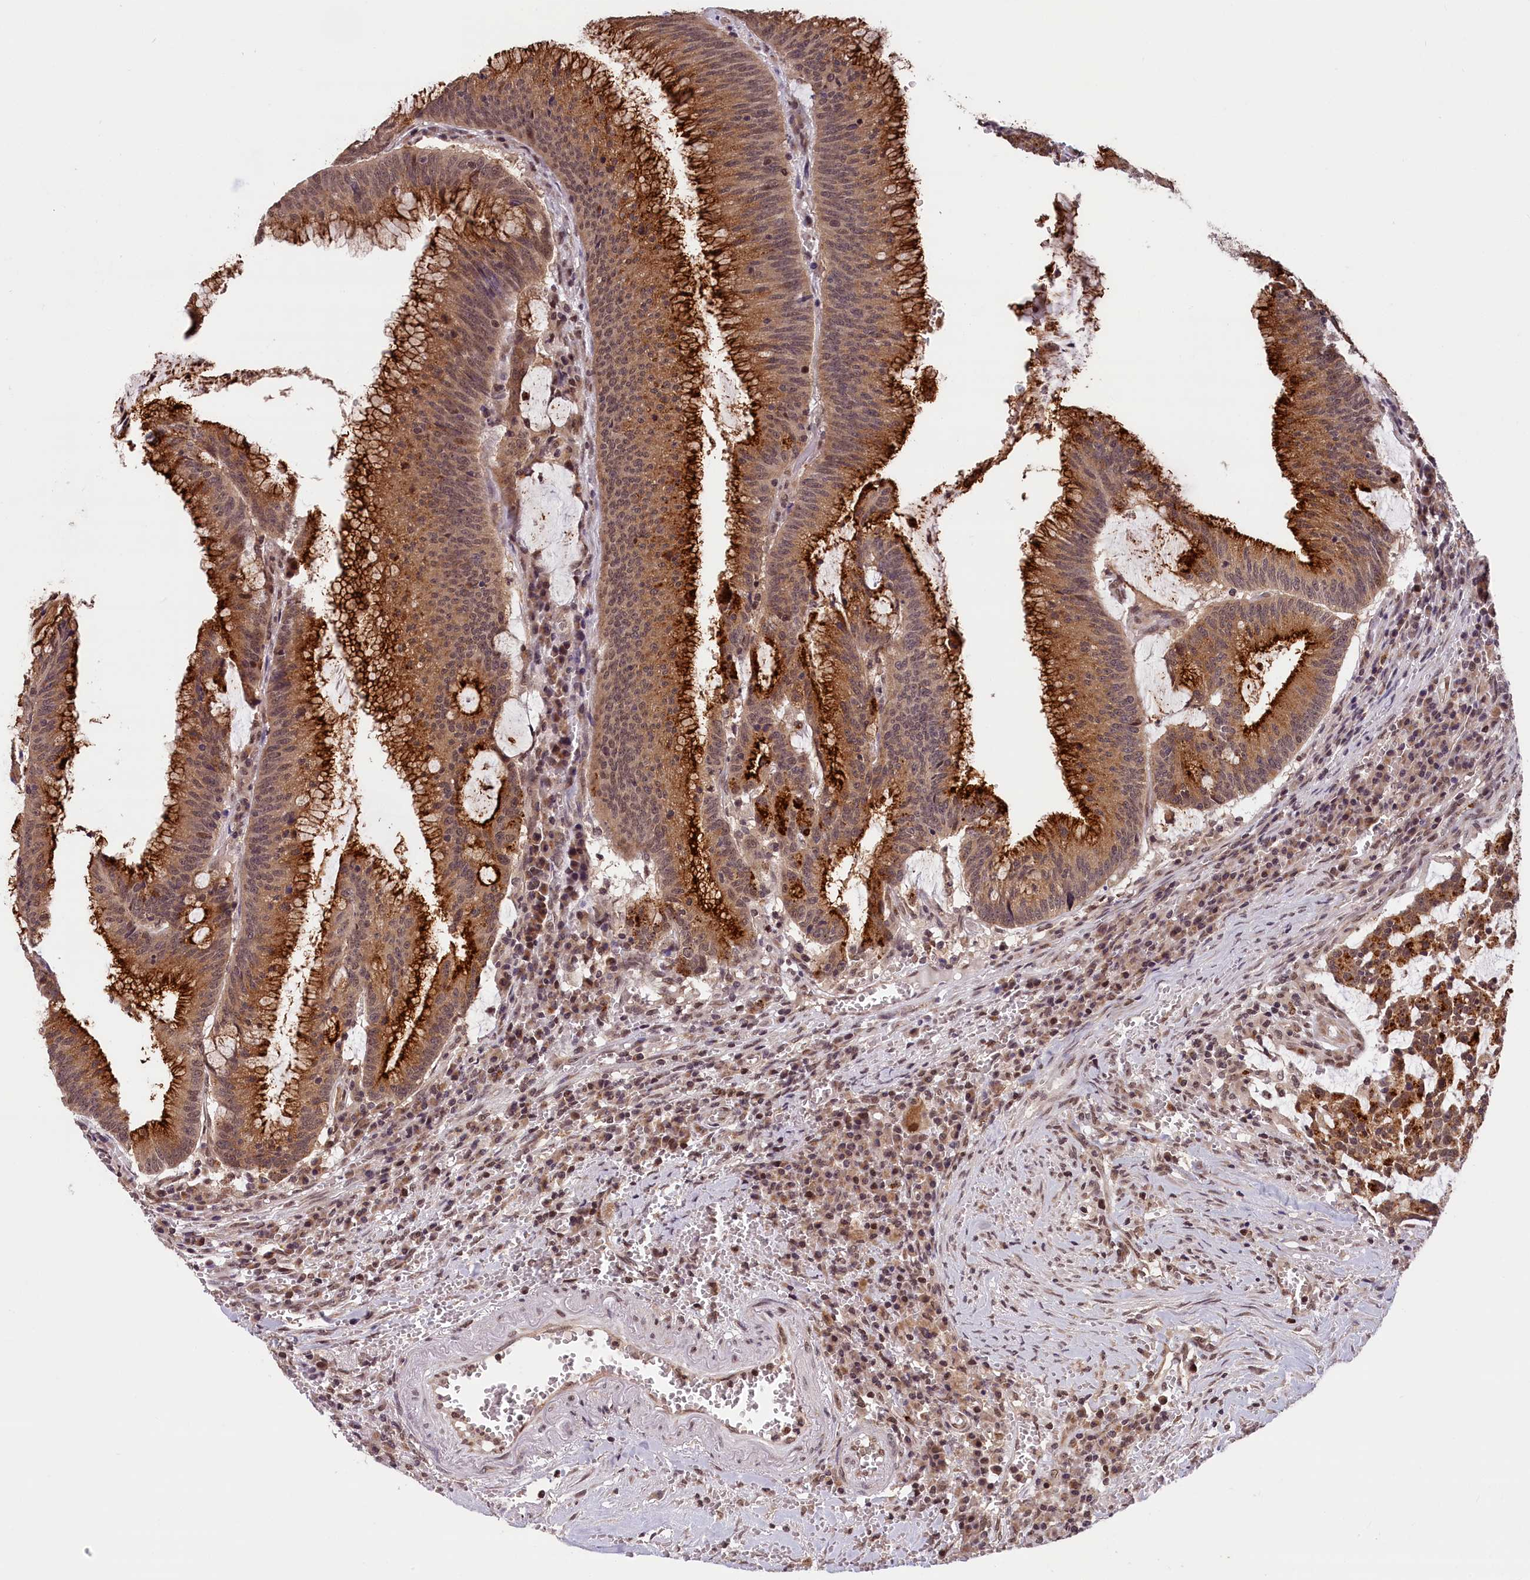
{"staining": {"intensity": "strong", "quantity": "25%-75%", "location": "cytoplasmic/membranous,nuclear"}, "tissue": "colorectal cancer", "cell_type": "Tumor cells", "image_type": "cancer", "snomed": [{"axis": "morphology", "description": "Adenocarcinoma, NOS"}, {"axis": "topography", "description": "Rectum"}], "caption": "Immunohistochemical staining of colorectal adenocarcinoma shows high levels of strong cytoplasmic/membranous and nuclear expression in about 25%-75% of tumor cells.", "gene": "KCNK6", "patient": {"sex": "female", "age": 77}}